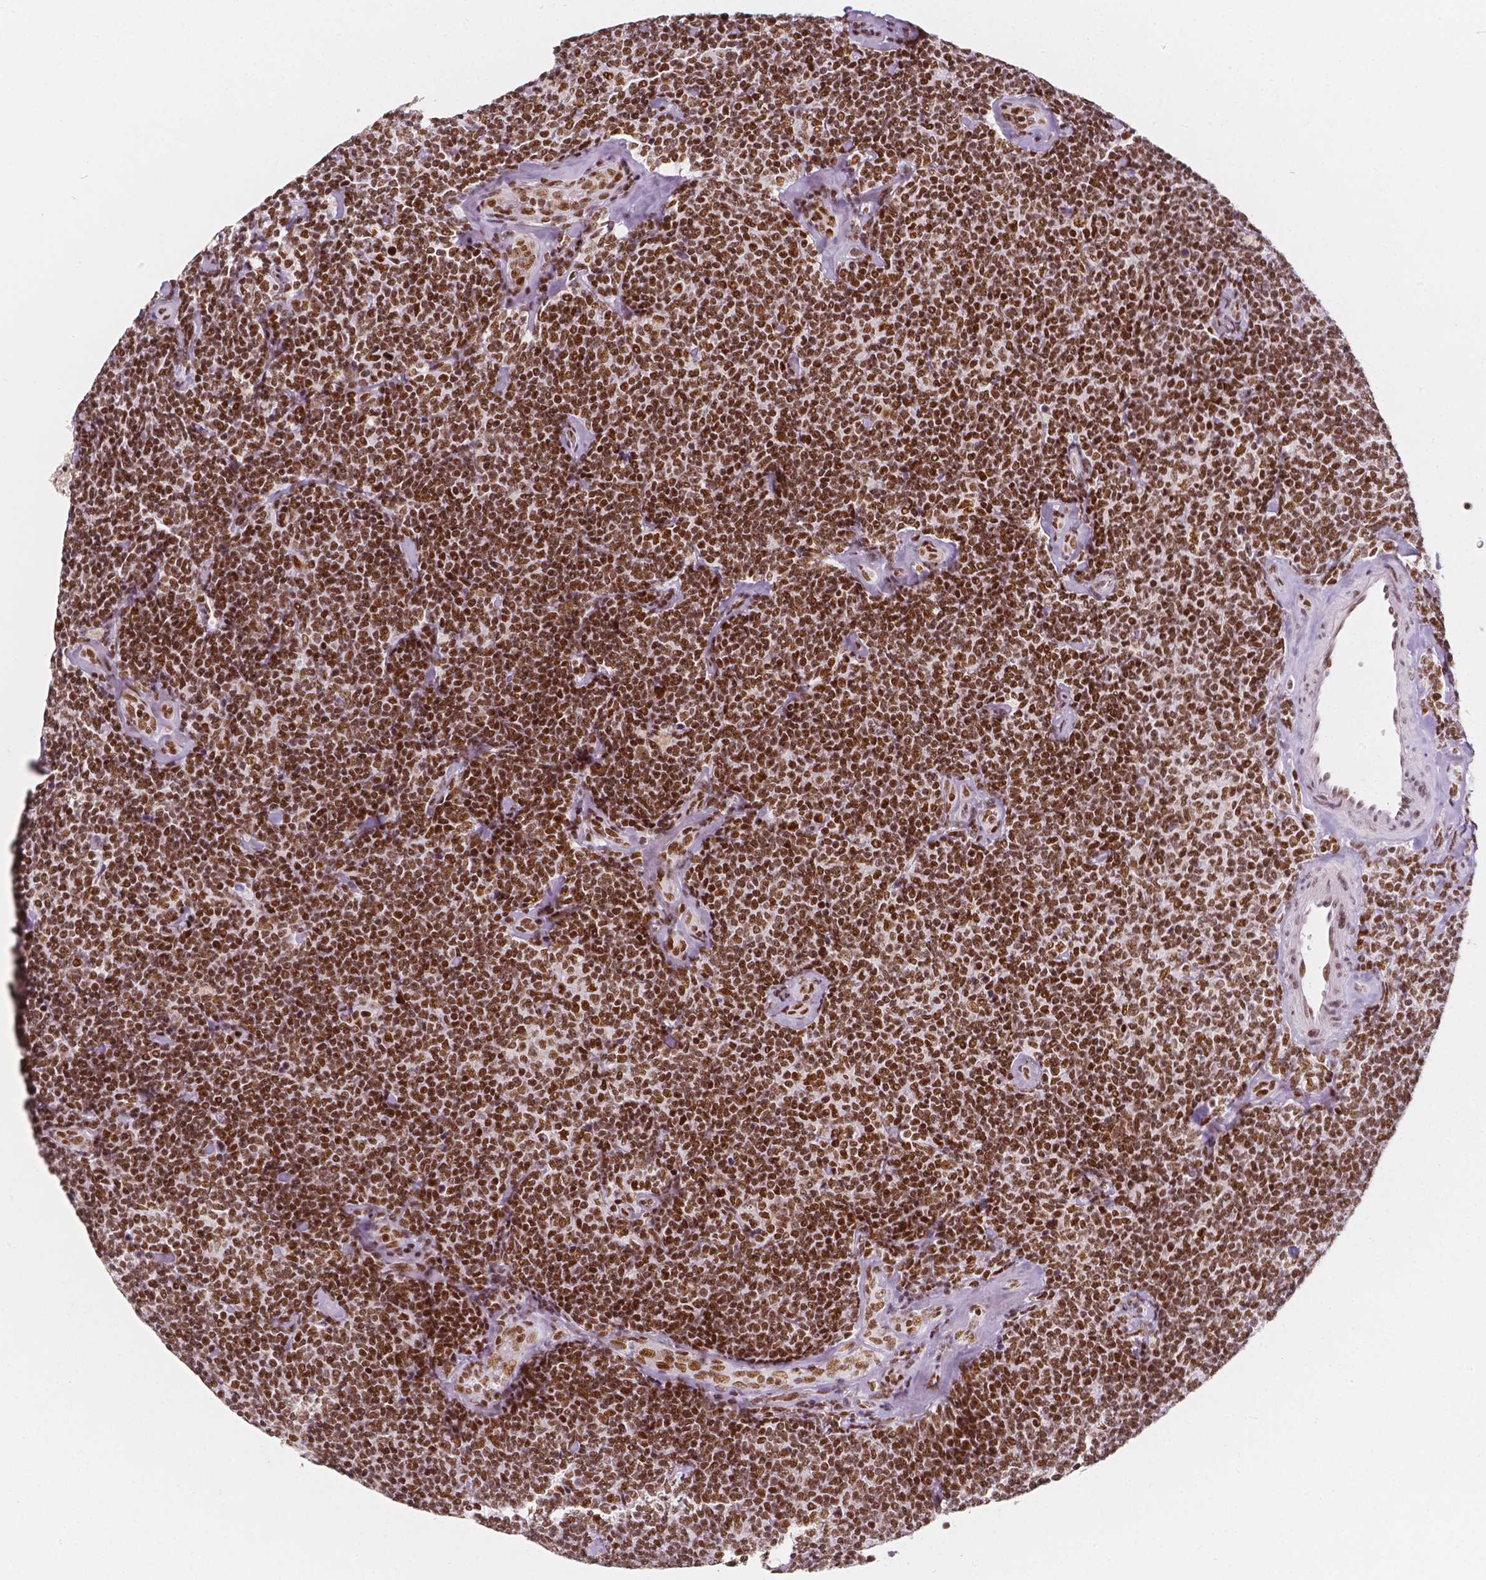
{"staining": {"intensity": "strong", "quantity": ">75%", "location": "nuclear"}, "tissue": "lymphoma", "cell_type": "Tumor cells", "image_type": "cancer", "snomed": [{"axis": "morphology", "description": "Malignant lymphoma, non-Hodgkin's type, Low grade"}, {"axis": "topography", "description": "Lymph node"}], "caption": "High-magnification brightfield microscopy of malignant lymphoma, non-Hodgkin's type (low-grade) stained with DAB (3,3'-diaminobenzidine) (brown) and counterstained with hematoxylin (blue). tumor cells exhibit strong nuclear positivity is seen in about>75% of cells.", "gene": "HDAC1", "patient": {"sex": "female", "age": 56}}